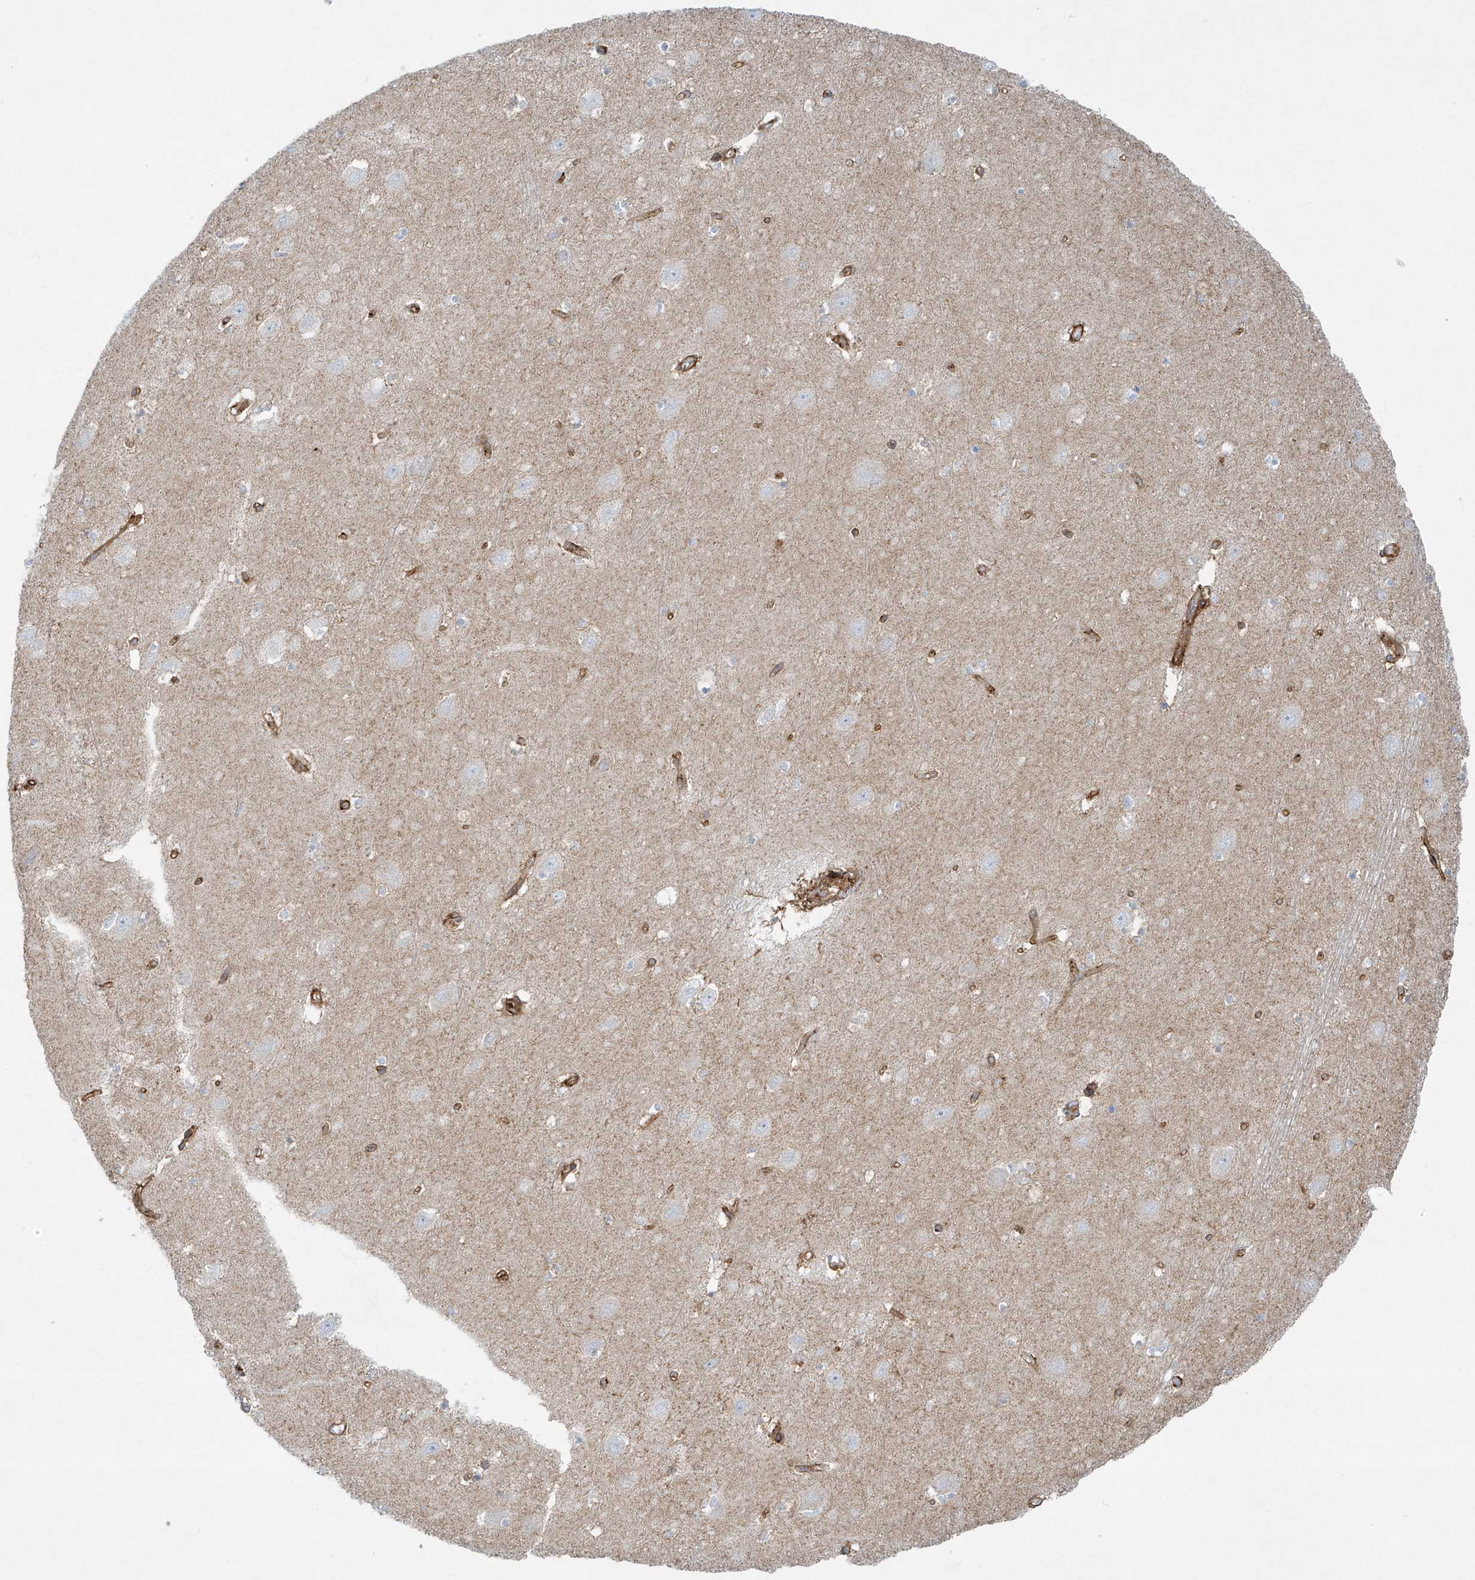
{"staining": {"intensity": "negative", "quantity": "none", "location": "none"}, "tissue": "hippocampus", "cell_type": "Glial cells", "image_type": "normal", "snomed": [{"axis": "morphology", "description": "Normal tissue, NOS"}, {"axis": "topography", "description": "Hippocampus"}], "caption": "Glial cells show no significant positivity in unremarkable hippocampus.", "gene": "VAMP5", "patient": {"sex": "female", "age": 64}}